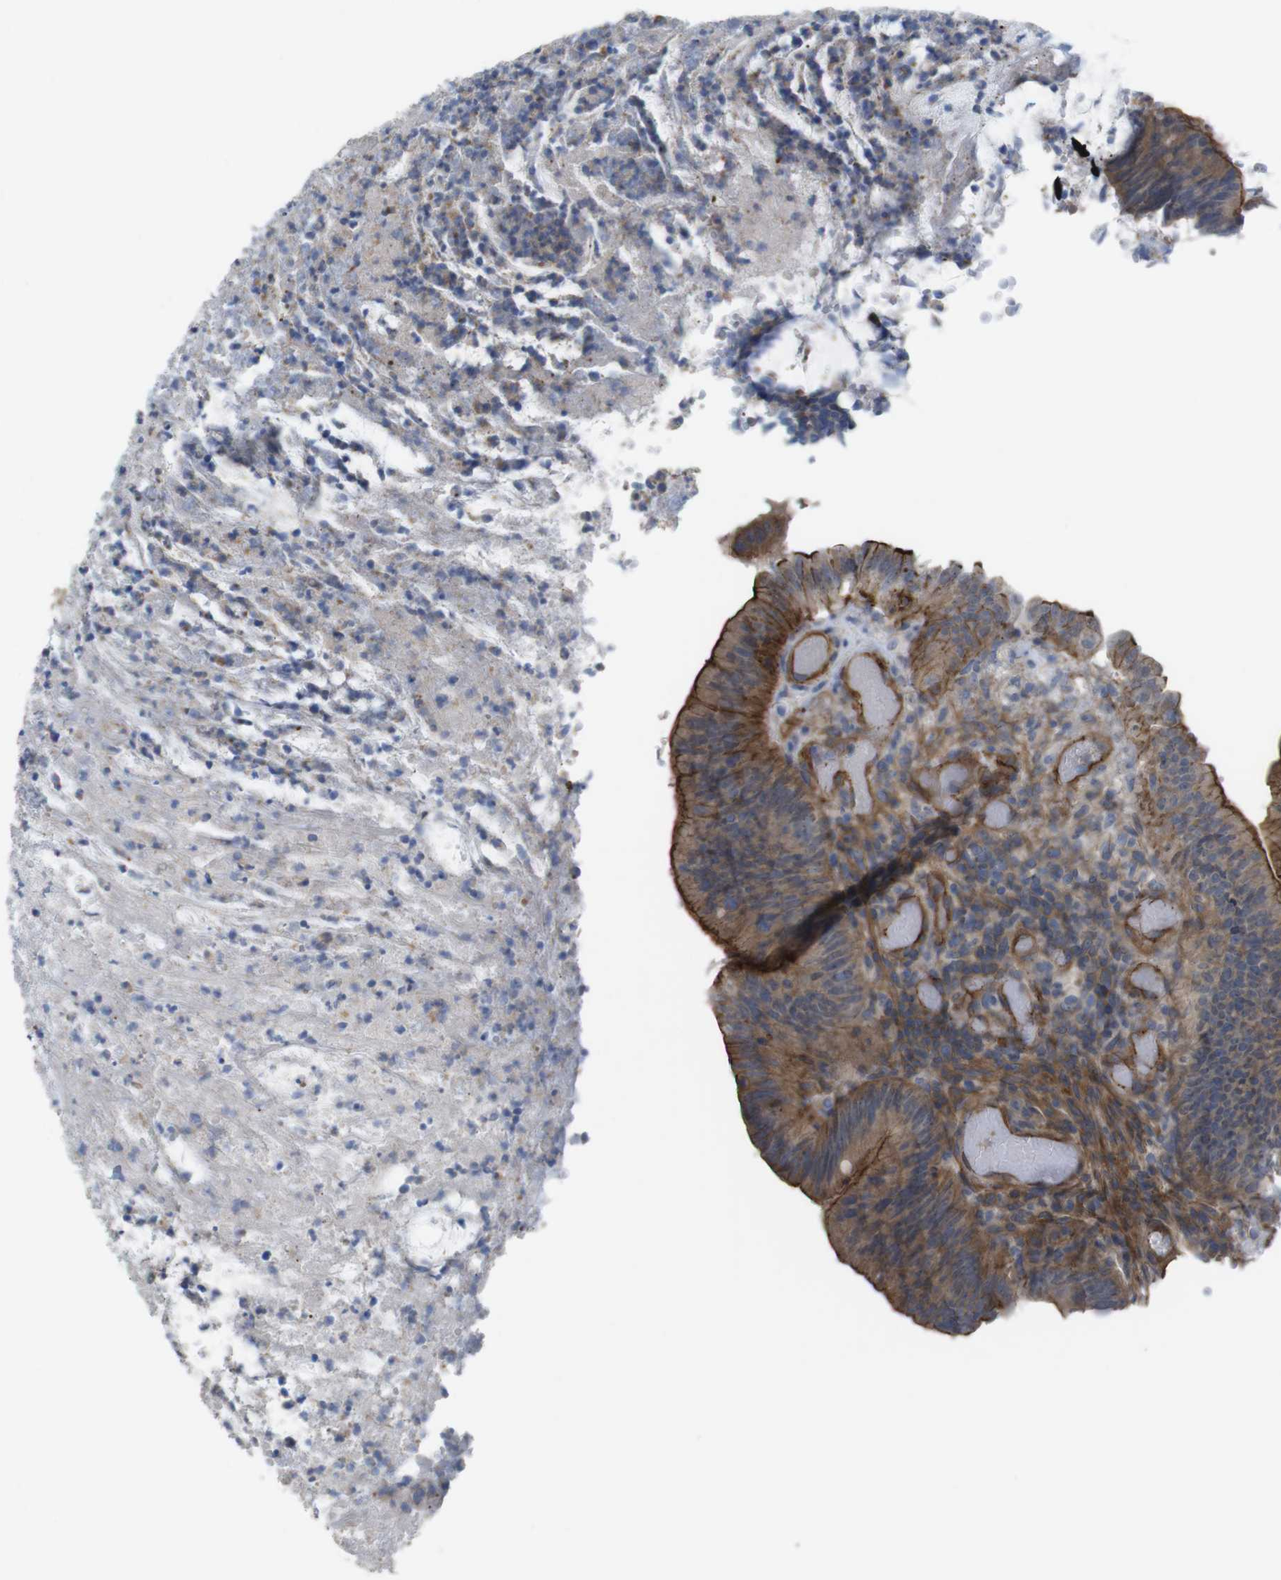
{"staining": {"intensity": "strong", "quantity": ">75%", "location": "cytoplasmic/membranous"}, "tissue": "colorectal cancer", "cell_type": "Tumor cells", "image_type": "cancer", "snomed": [{"axis": "morphology", "description": "Adenocarcinoma, NOS"}, {"axis": "topography", "description": "Rectum"}], "caption": "The histopathology image reveals a brown stain indicating the presence of a protein in the cytoplasmic/membranous of tumor cells in colorectal cancer (adenocarcinoma).", "gene": "PREX2", "patient": {"sex": "female", "age": 66}}